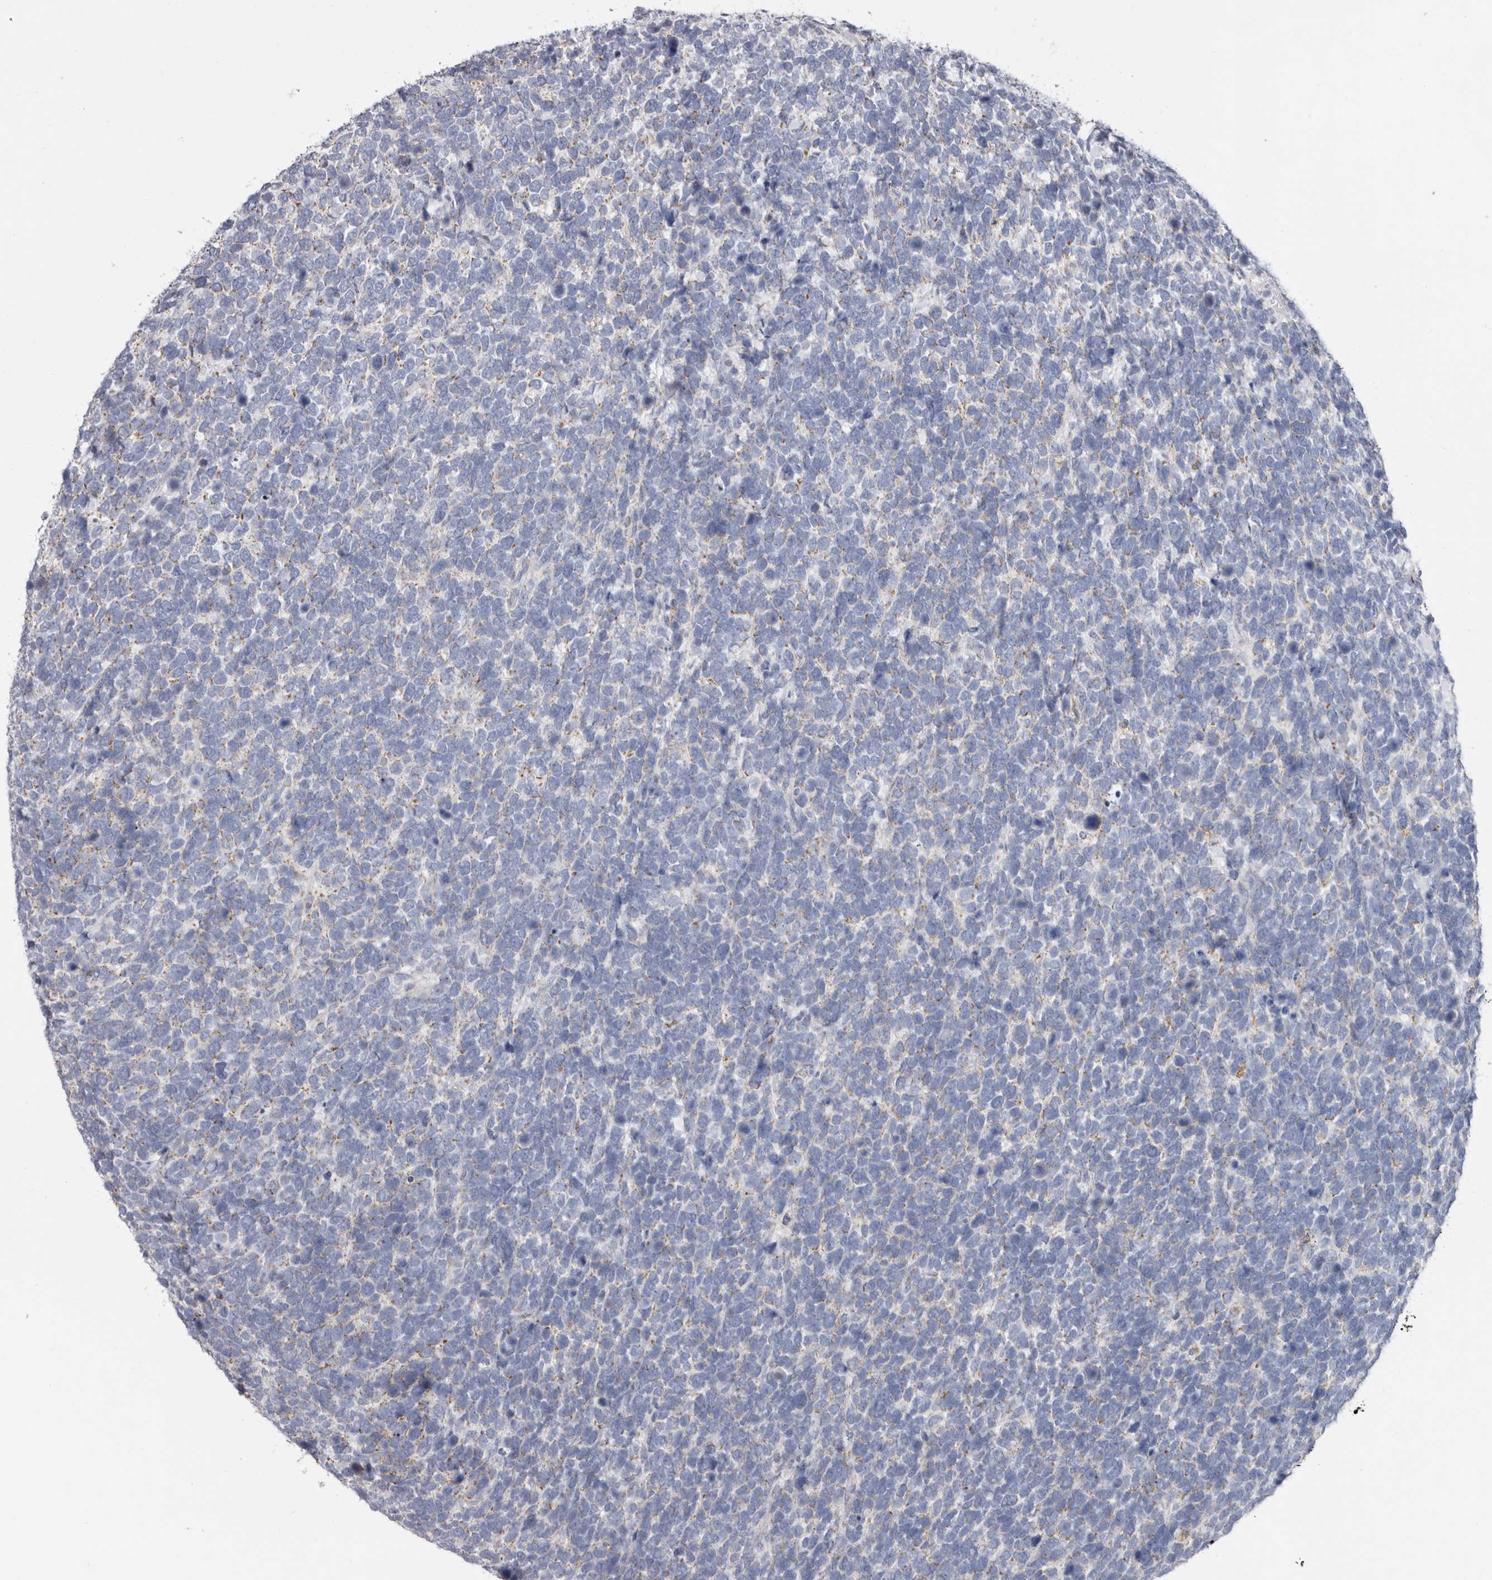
{"staining": {"intensity": "moderate", "quantity": "<25%", "location": "cytoplasmic/membranous"}, "tissue": "urothelial cancer", "cell_type": "Tumor cells", "image_type": "cancer", "snomed": [{"axis": "morphology", "description": "Urothelial carcinoma, High grade"}, {"axis": "topography", "description": "Urinary bladder"}], "caption": "Urothelial cancer stained with a brown dye reveals moderate cytoplasmic/membranous positive positivity in about <25% of tumor cells.", "gene": "RSPO2", "patient": {"sex": "female", "age": 80}}